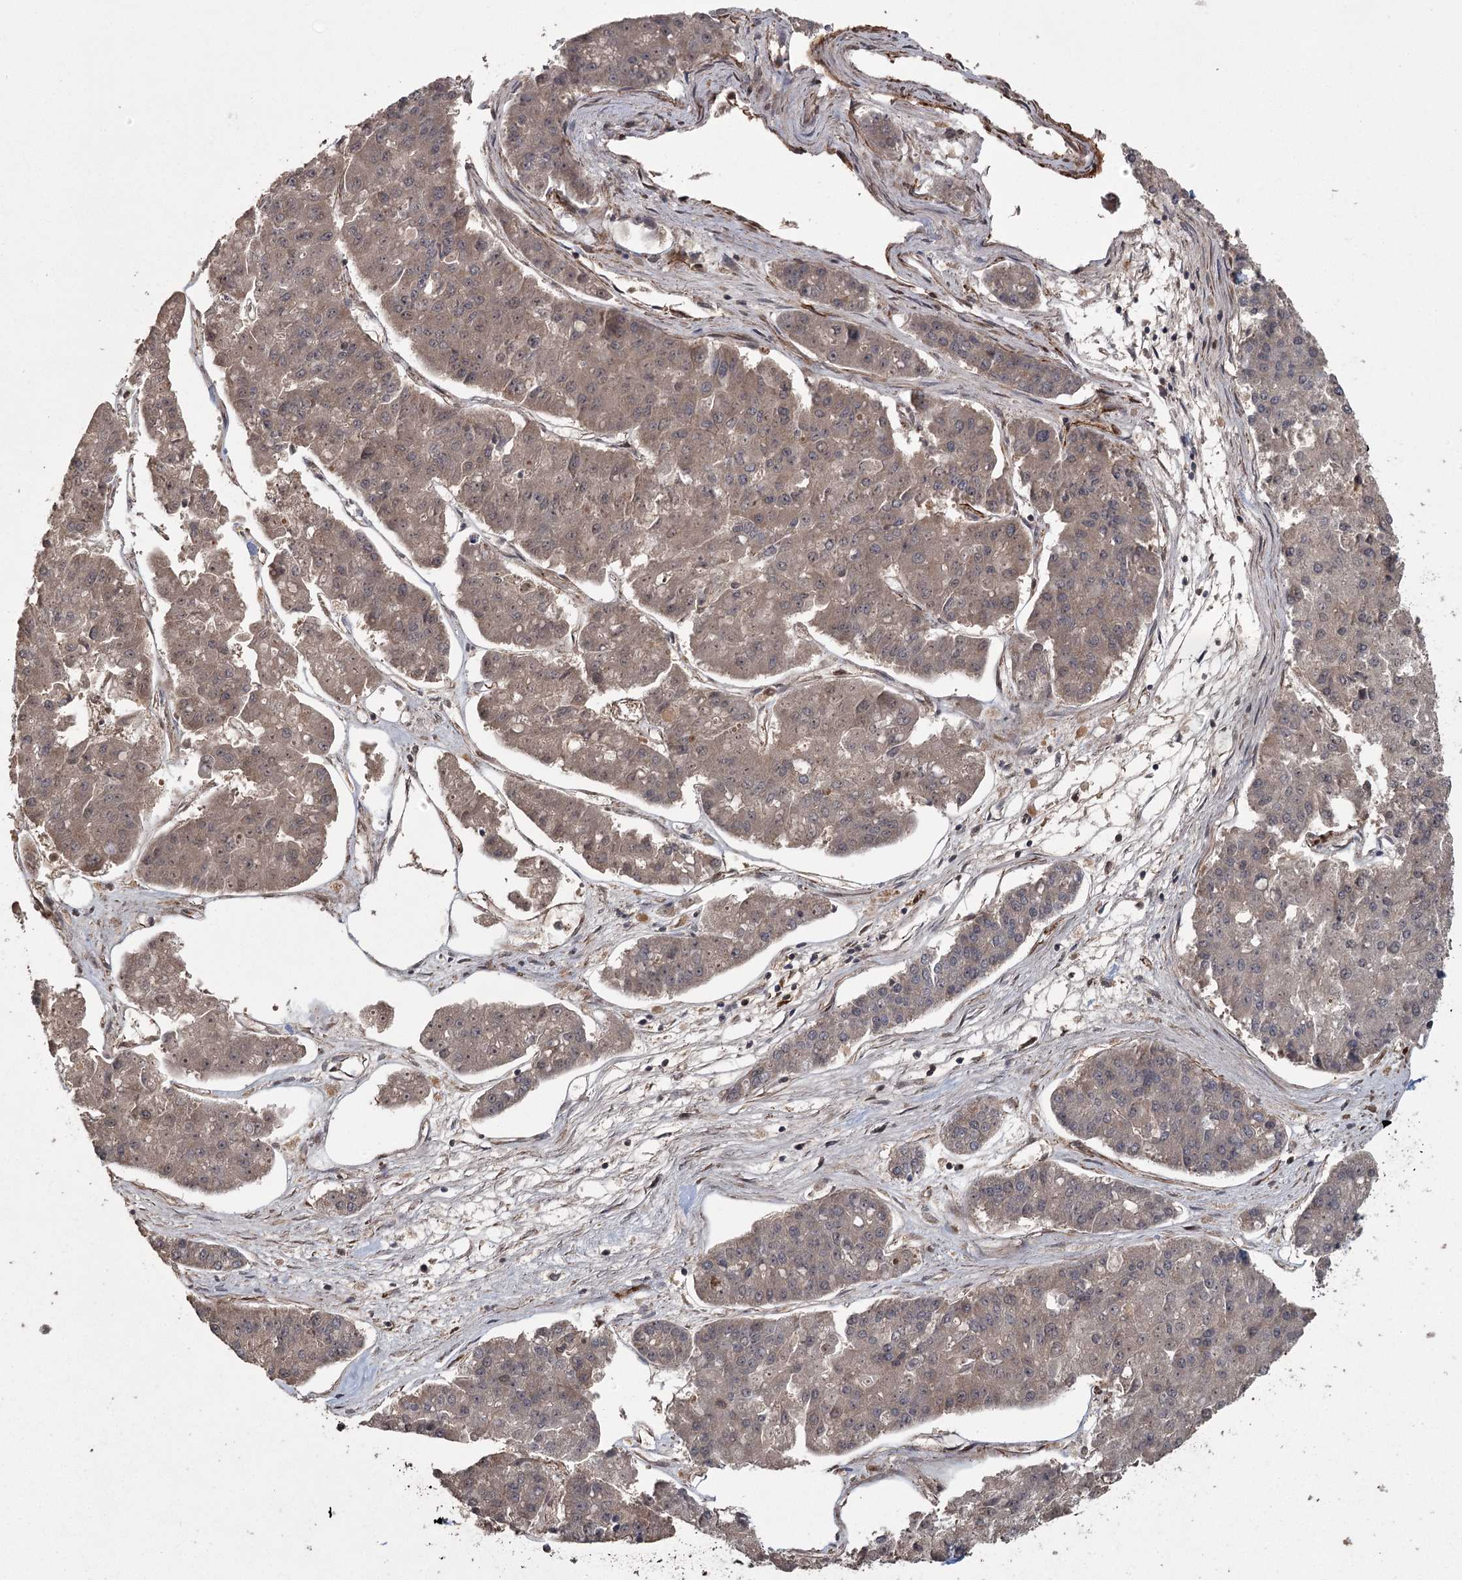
{"staining": {"intensity": "weak", "quantity": ">75%", "location": "cytoplasmic/membranous"}, "tissue": "pancreatic cancer", "cell_type": "Tumor cells", "image_type": "cancer", "snomed": [{"axis": "morphology", "description": "Adenocarcinoma, NOS"}, {"axis": "topography", "description": "Pancreas"}], "caption": "Immunohistochemistry micrograph of human adenocarcinoma (pancreatic) stained for a protein (brown), which exhibits low levels of weak cytoplasmic/membranous positivity in approximately >75% of tumor cells.", "gene": "RPAP3", "patient": {"sex": "male", "age": 50}}